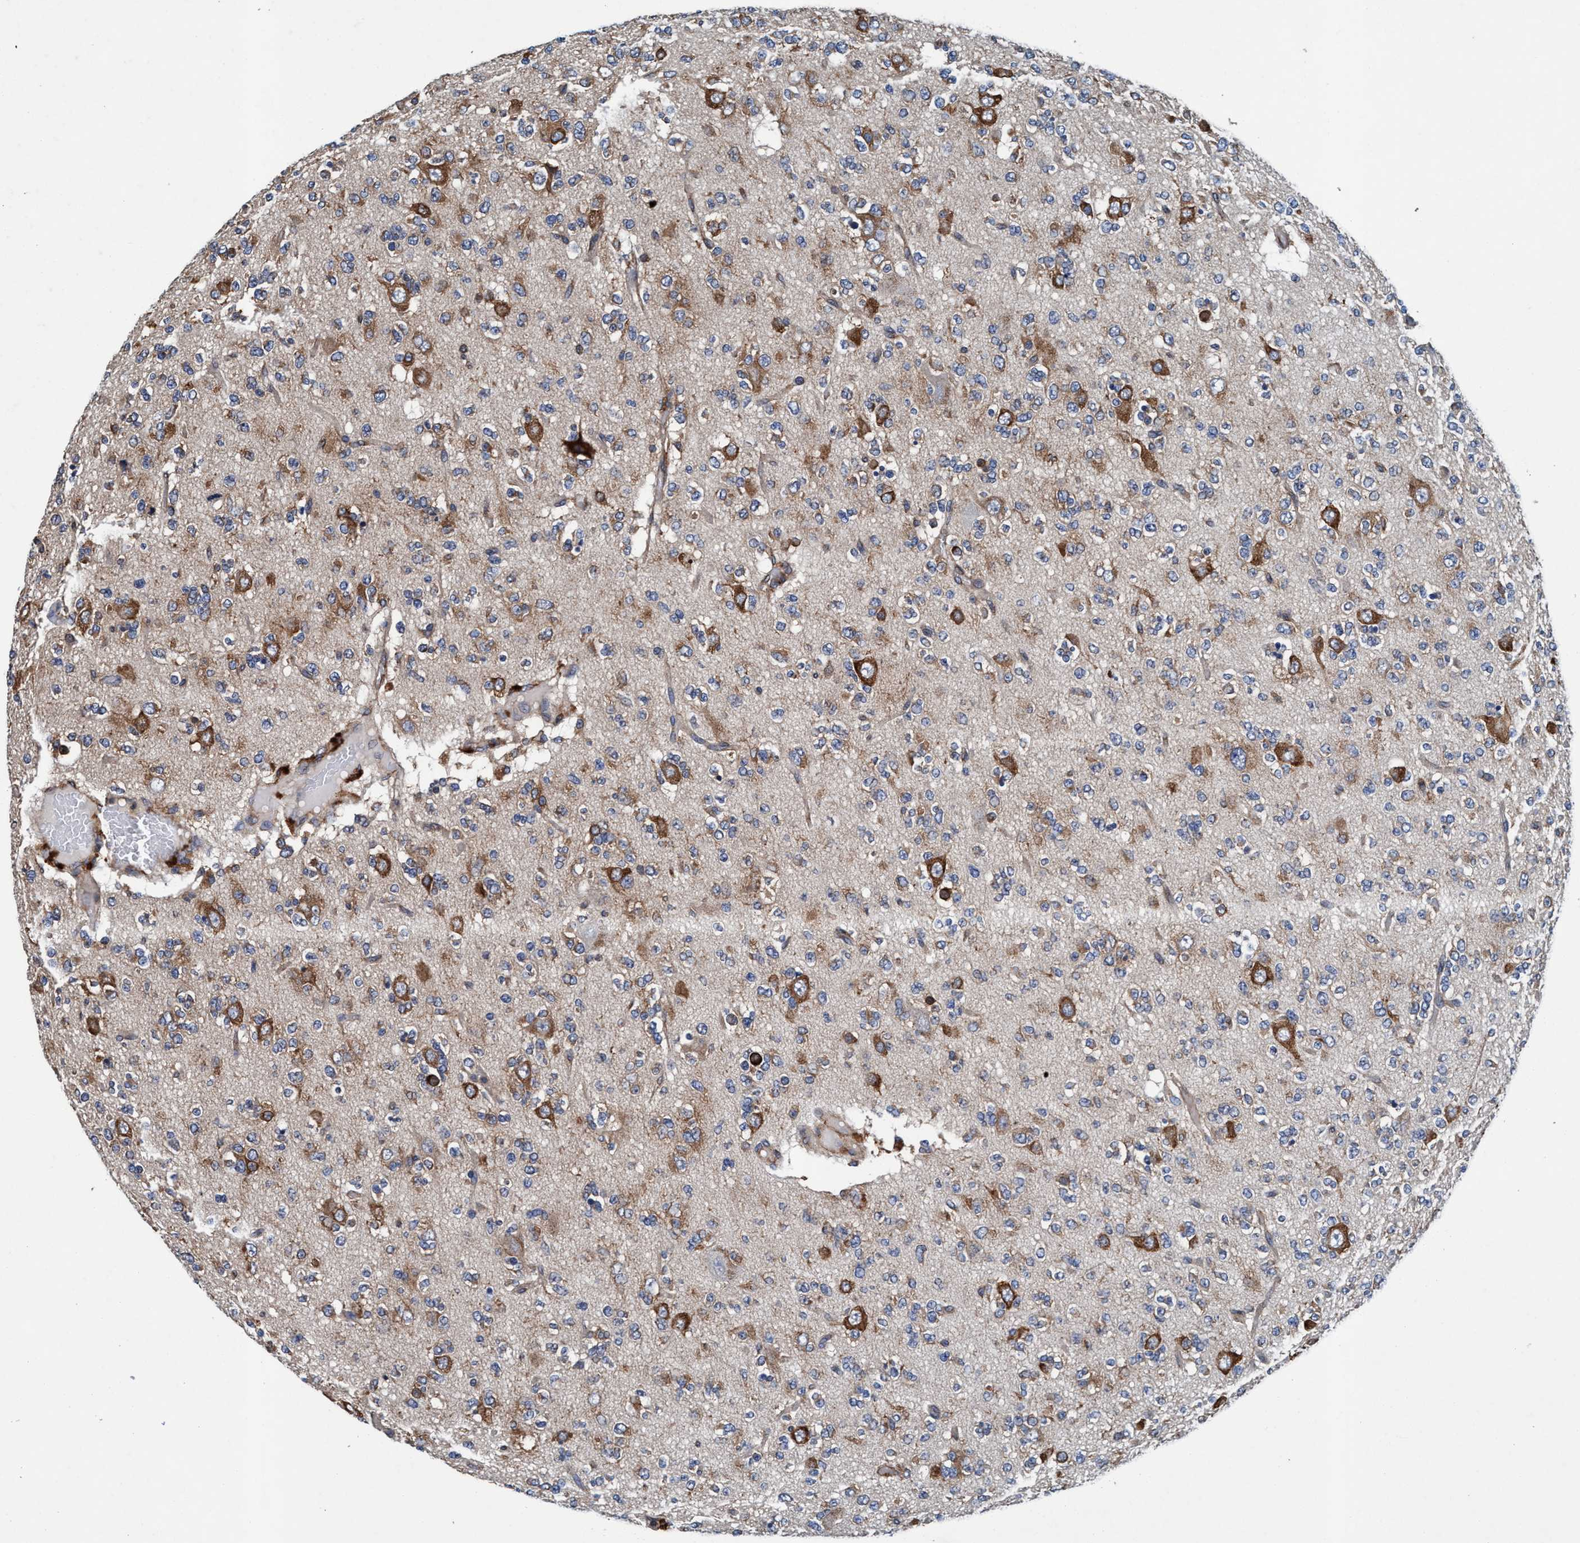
{"staining": {"intensity": "weak", "quantity": "25%-75%", "location": "cytoplasmic/membranous"}, "tissue": "glioma", "cell_type": "Tumor cells", "image_type": "cancer", "snomed": [{"axis": "morphology", "description": "Glioma, malignant, Low grade"}, {"axis": "topography", "description": "Brain"}], "caption": "There is low levels of weak cytoplasmic/membranous expression in tumor cells of glioma, as demonstrated by immunohistochemical staining (brown color).", "gene": "ENDOG", "patient": {"sex": "male", "age": 38}}